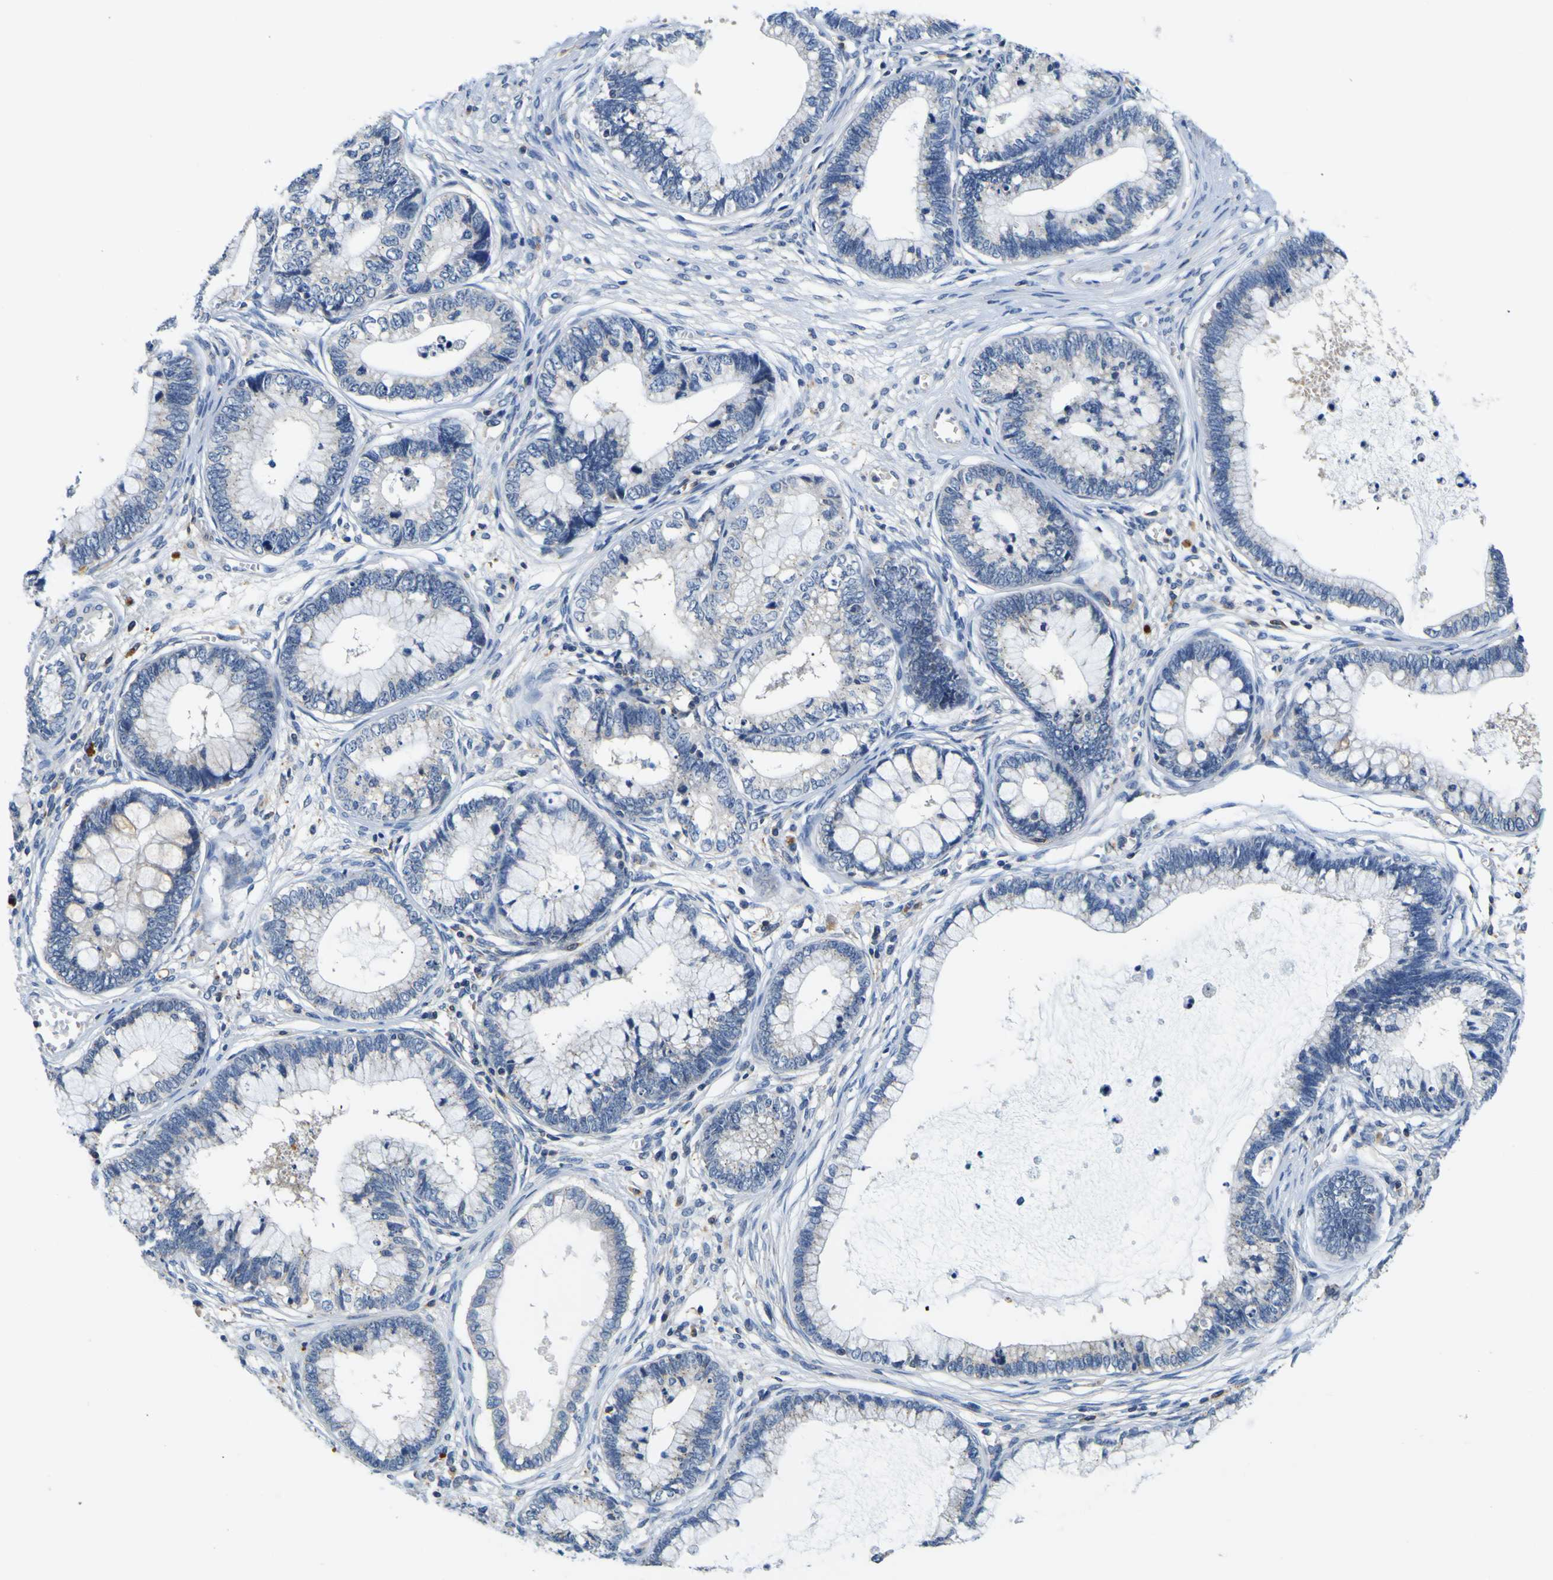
{"staining": {"intensity": "negative", "quantity": "none", "location": "none"}, "tissue": "cervical cancer", "cell_type": "Tumor cells", "image_type": "cancer", "snomed": [{"axis": "morphology", "description": "Adenocarcinoma, NOS"}, {"axis": "topography", "description": "Cervix"}], "caption": "This is a micrograph of immunohistochemistry staining of adenocarcinoma (cervical), which shows no staining in tumor cells.", "gene": "TNIK", "patient": {"sex": "female", "age": 44}}